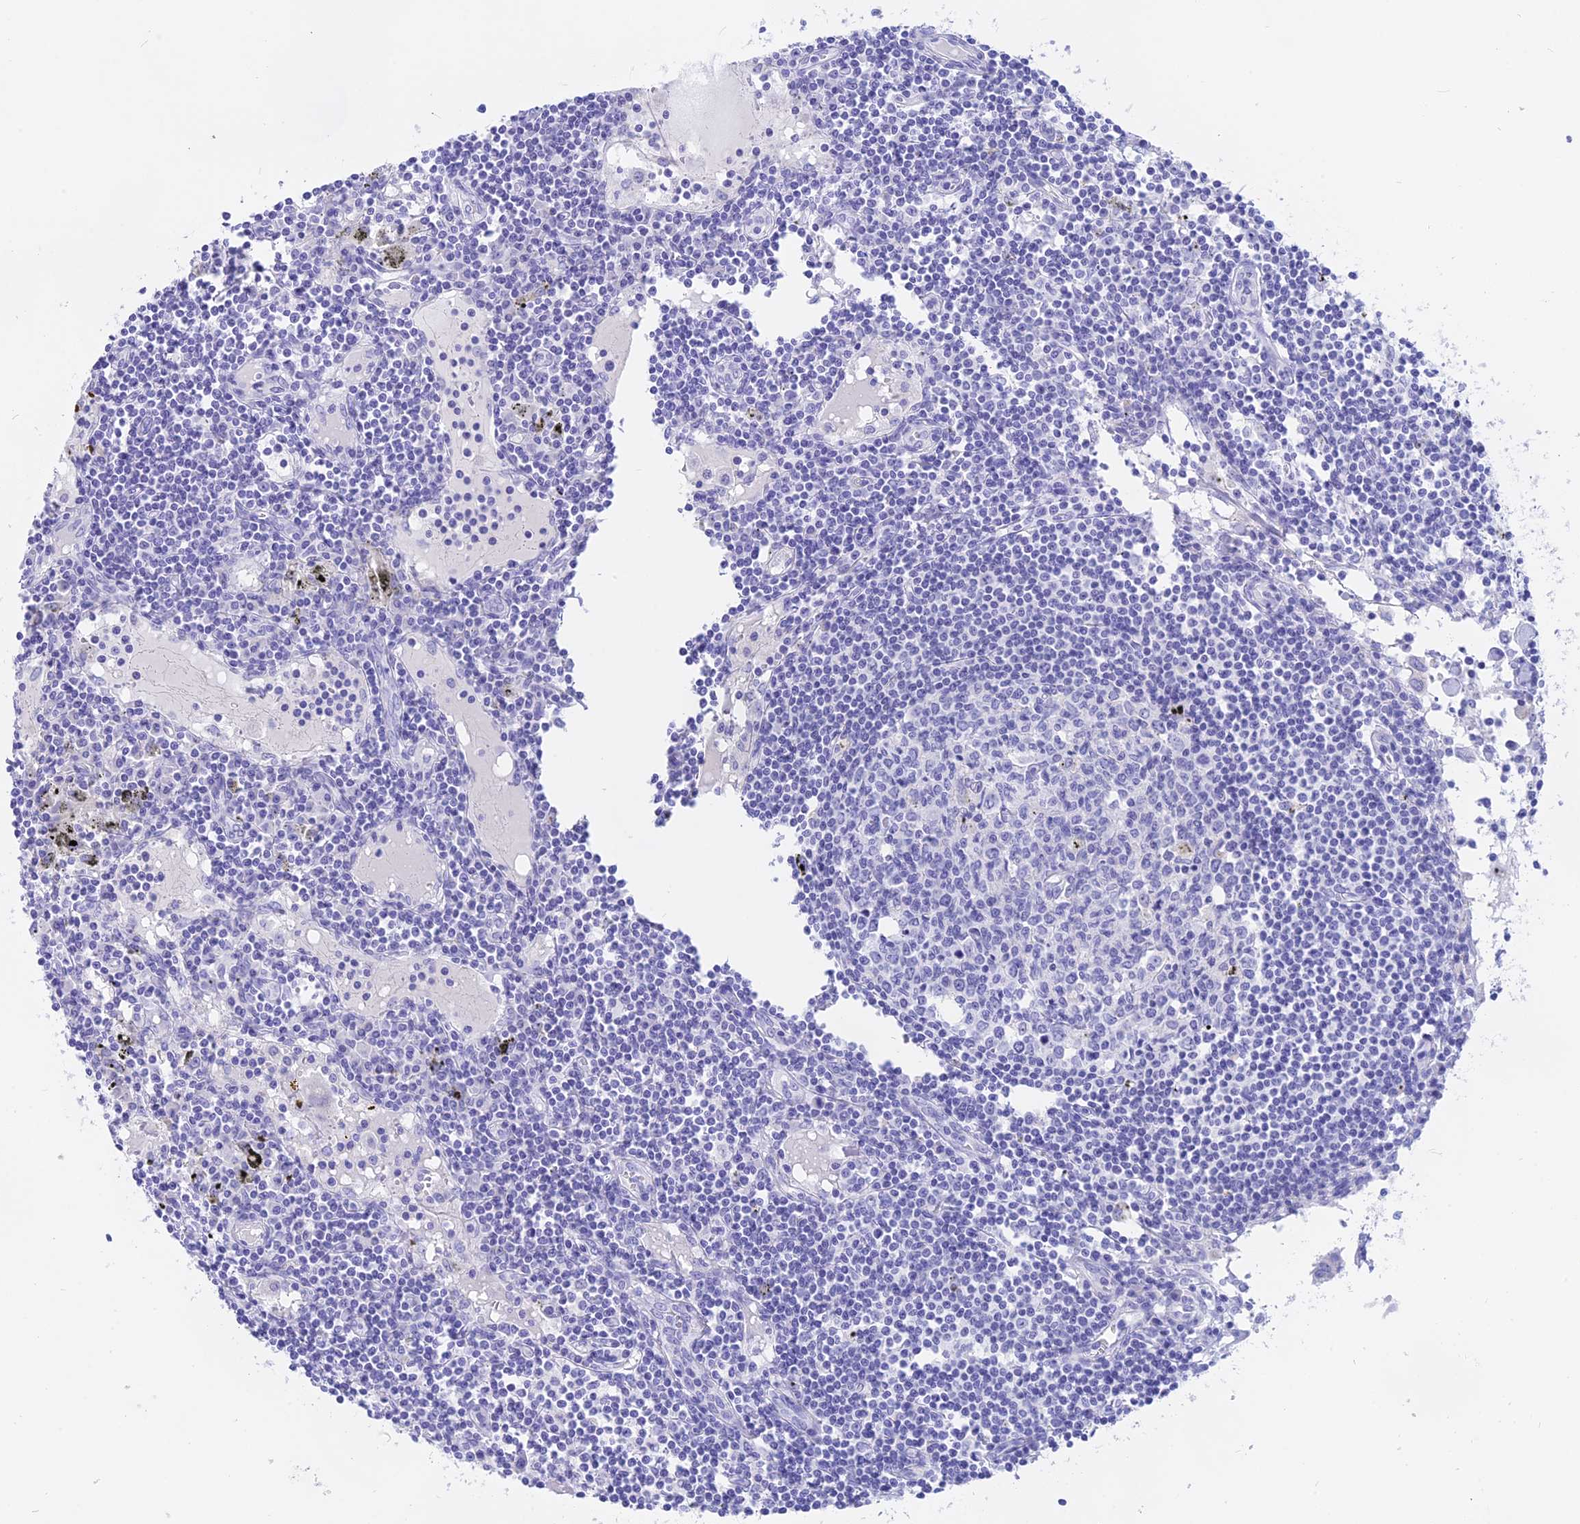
{"staining": {"intensity": "negative", "quantity": "none", "location": "none"}, "tissue": "lymph node", "cell_type": "Germinal center cells", "image_type": "normal", "snomed": [{"axis": "morphology", "description": "Normal tissue, NOS"}, {"axis": "topography", "description": "Lymph node"}], "caption": "This is an immunohistochemistry image of unremarkable human lymph node. There is no staining in germinal center cells.", "gene": "ISCA1", "patient": {"sex": "male", "age": 74}}